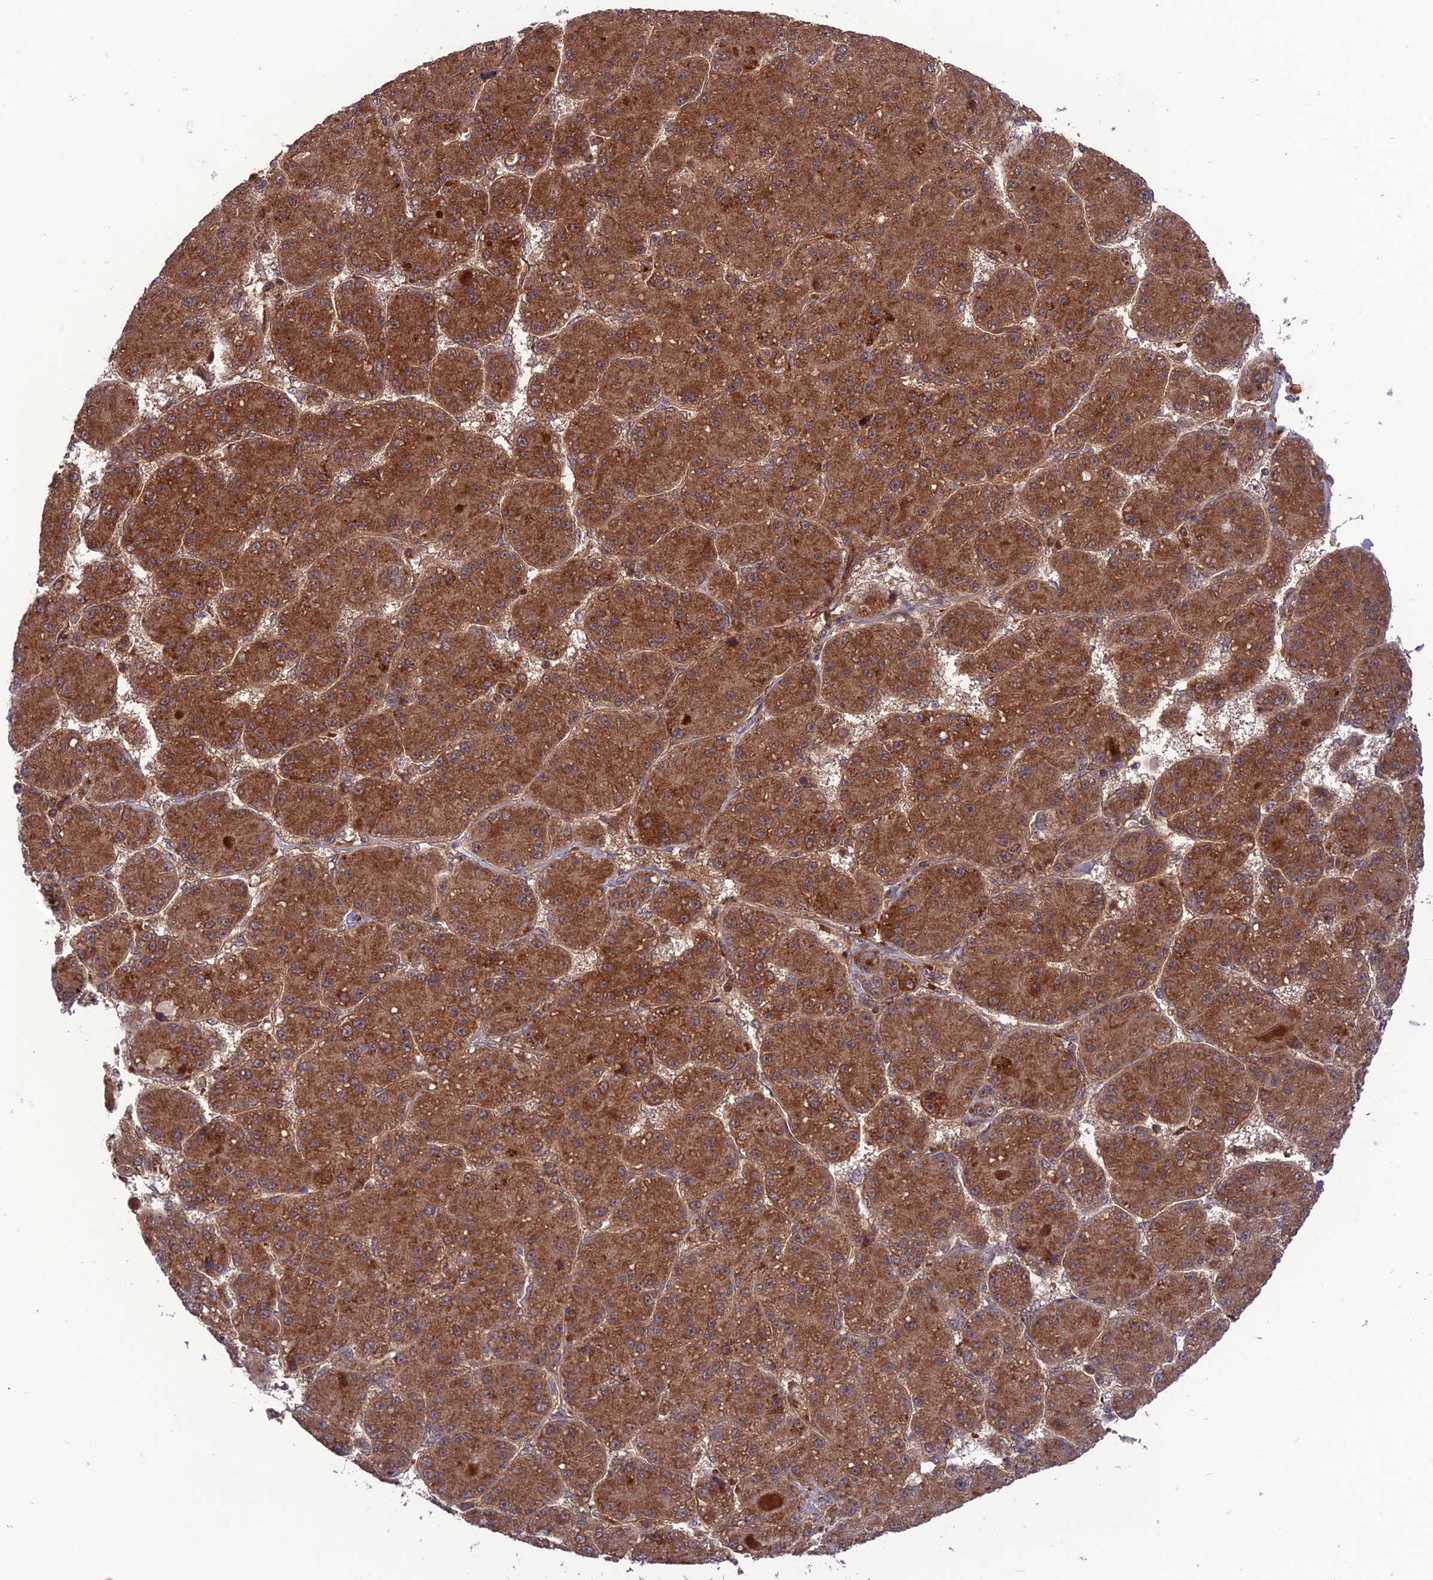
{"staining": {"intensity": "strong", "quantity": ">75%", "location": "cytoplasmic/membranous"}, "tissue": "liver cancer", "cell_type": "Tumor cells", "image_type": "cancer", "snomed": [{"axis": "morphology", "description": "Carcinoma, Hepatocellular, NOS"}, {"axis": "topography", "description": "Liver"}], "caption": "Protein staining demonstrates strong cytoplasmic/membranous positivity in approximately >75% of tumor cells in hepatocellular carcinoma (liver). (Stains: DAB (3,3'-diaminobenzidine) in brown, nuclei in blue, Microscopy: brightfield microscopy at high magnification).", "gene": "NDUFC1", "patient": {"sex": "male", "age": 67}}